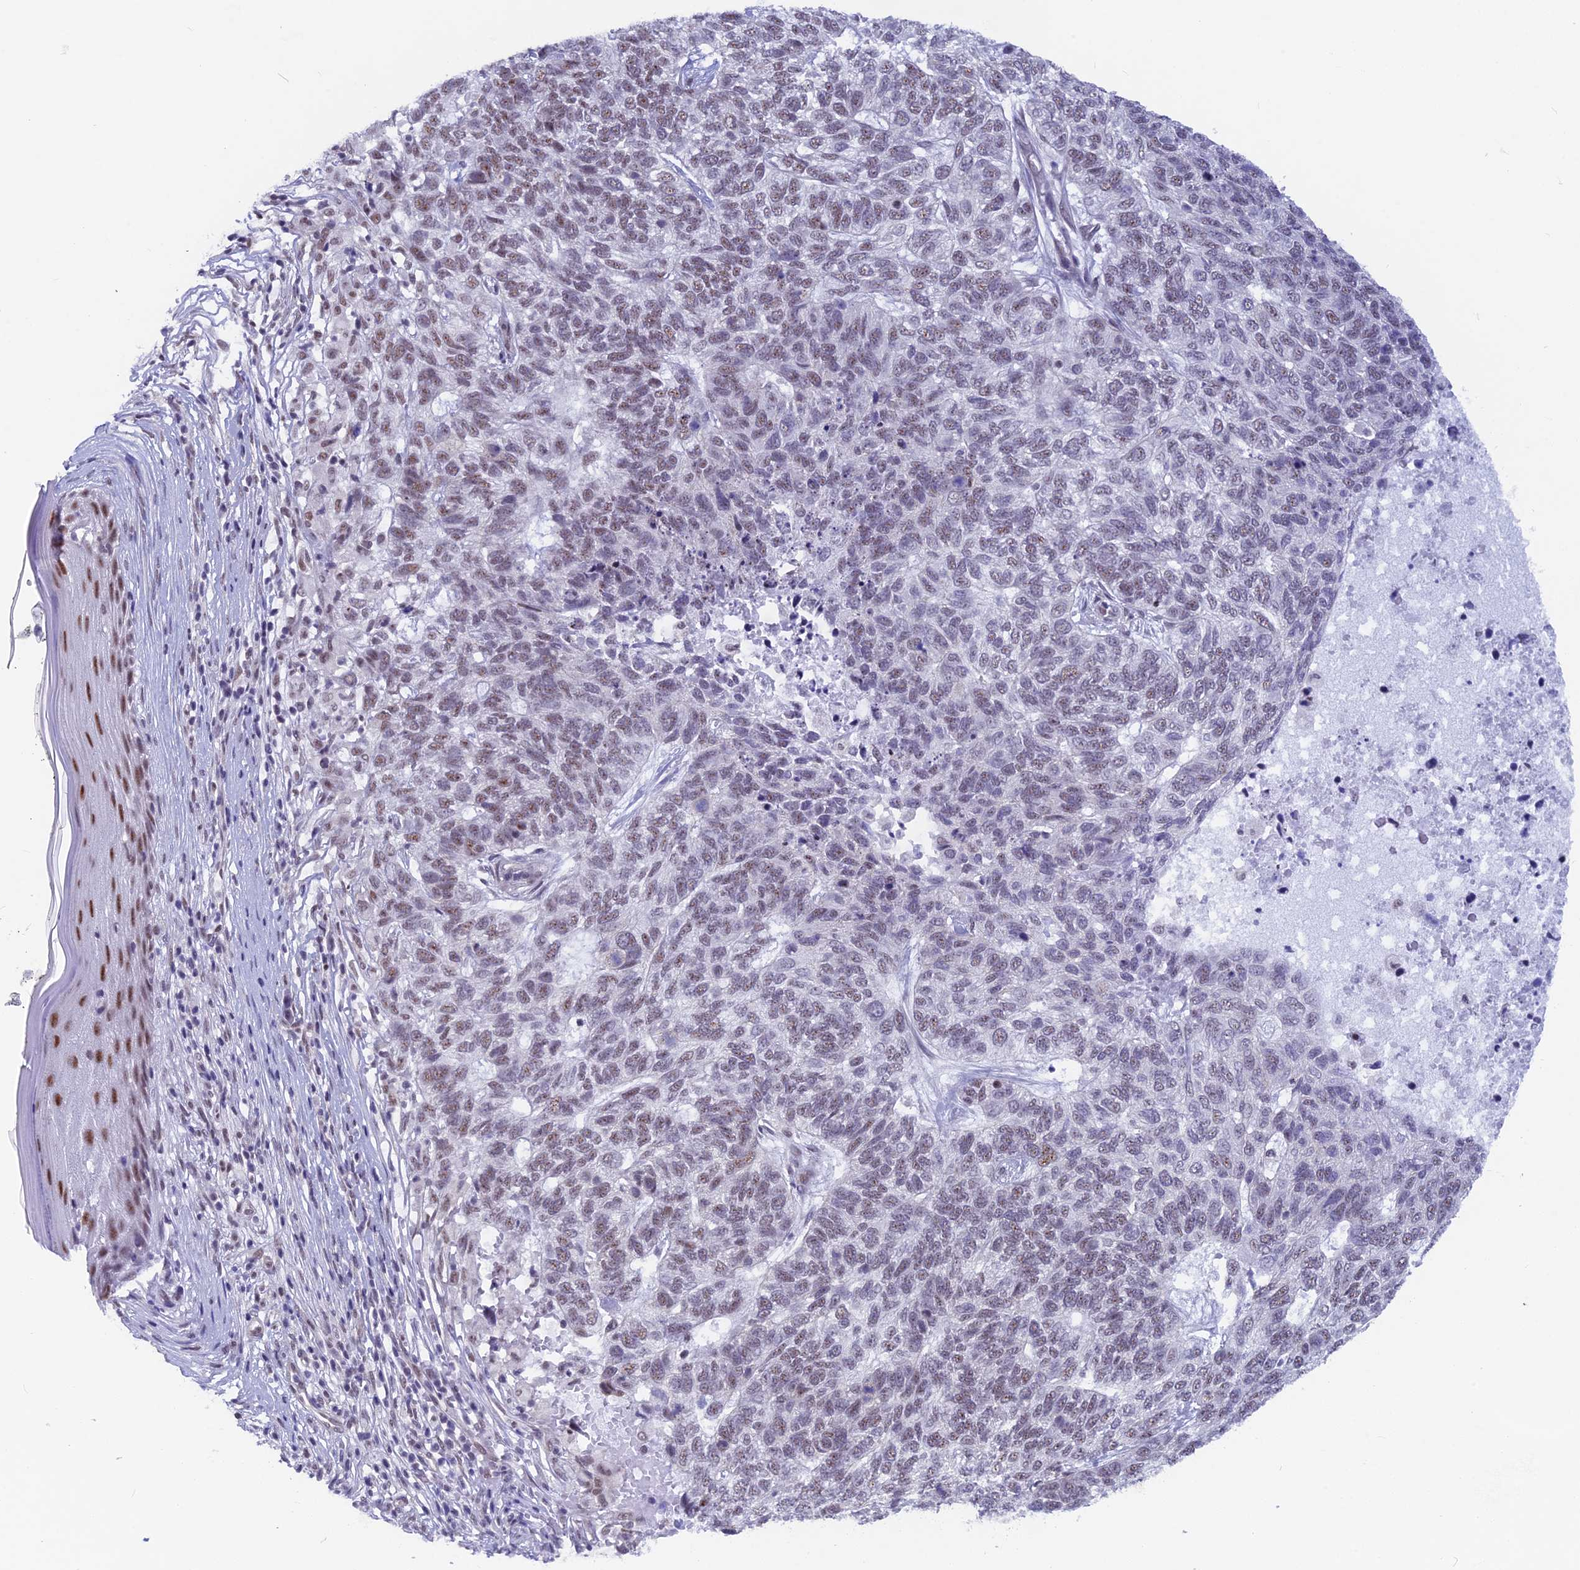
{"staining": {"intensity": "moderate", "quantity": "<25%", "location": "nuclear"}, "tissue": "skin cancer", "cell_type": "Tumor cells", "image_type": "cancer", "snomed": [{"axis": "morphology", "description": "Basal cell carcinoma"}, {"axis": "topography", "description": "Skin"}], "caption": "The histopathology image demonstrates a brown stain indicating the presence of a protein in the nuclear of tumor cells in skin cancer.", "gene": "SRSF5", "patient": {"sex": "female", "age": 65}}